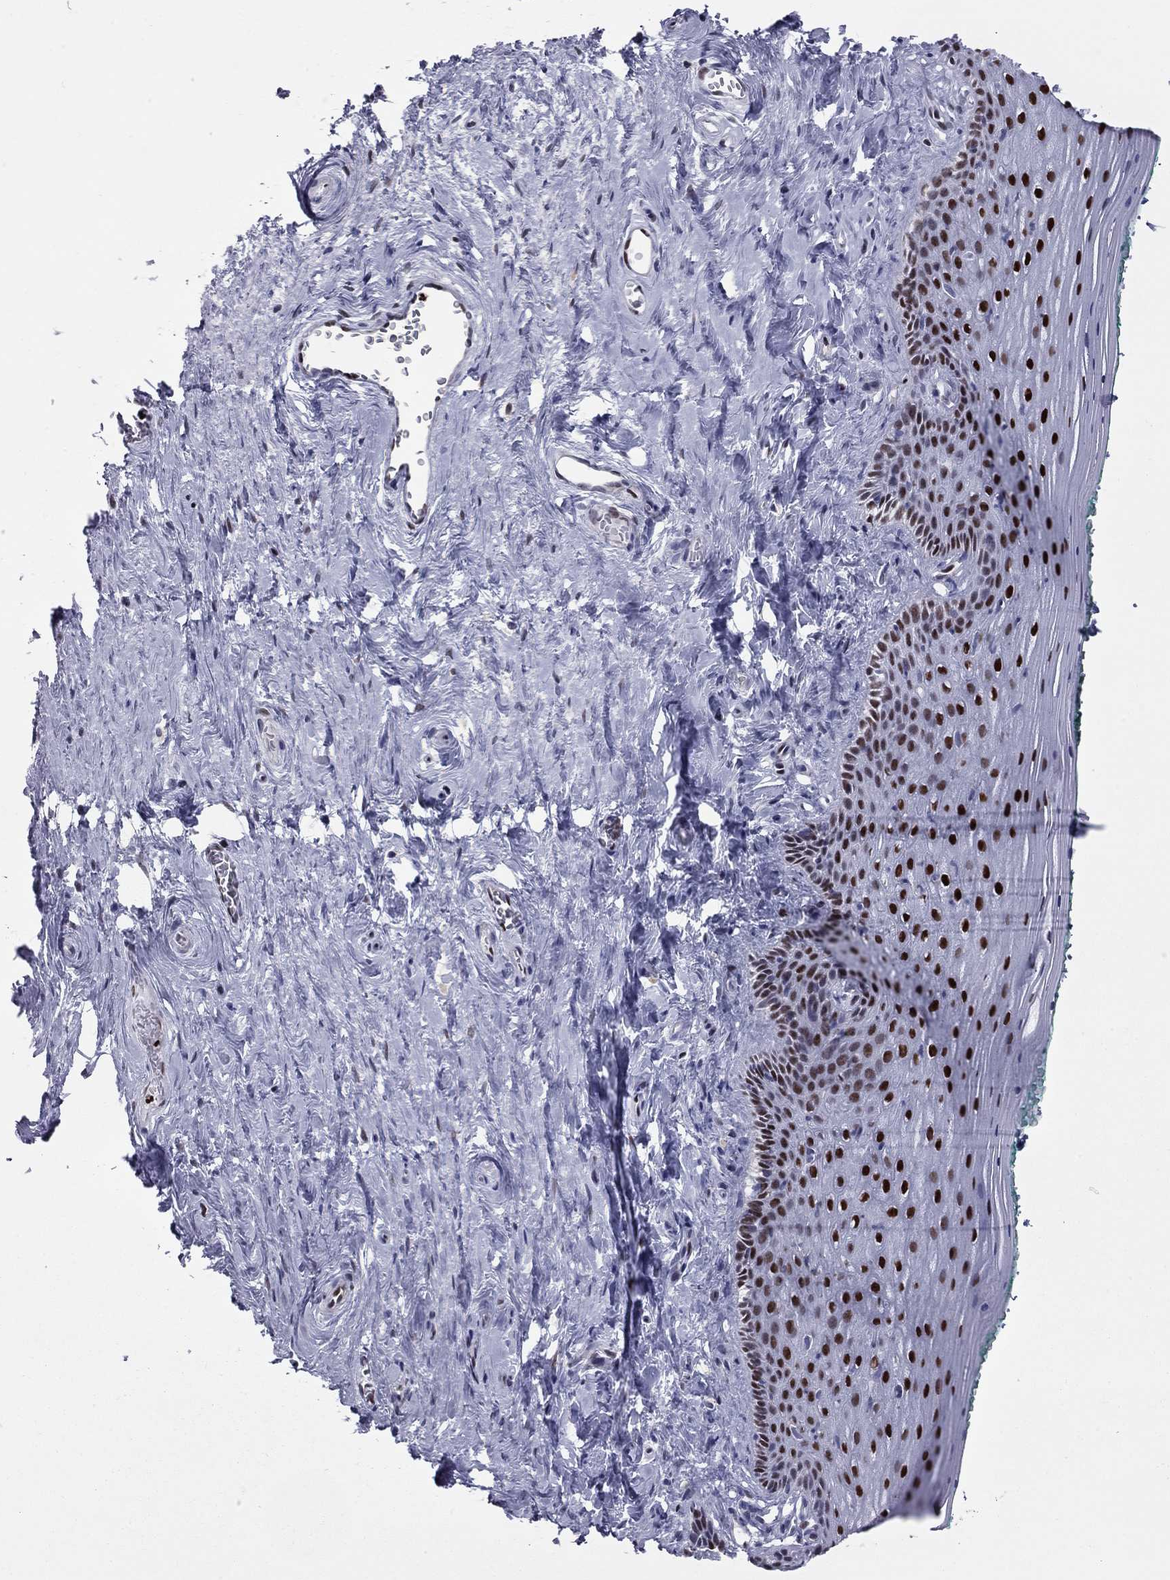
{"staining": {"intensity": "strong", "quantity": ">75%", "location": "nuclear"}, "tissue": "vagina", "cell_type": "Squamous epithelial cells", "image_type": "normal", "snomed": [{"axis": "morphology", "description": "Normal tissue, NOS"}, {"axis": "topography", "description": "Vagina"}], "caption": "Approximately >75% of squamous epithelial cells in benign vagina exhibit strong nuclear protein staining as visualized by brown immunohistochemical staining.", "gene": "PCGF3", "patient": {"sex": "female", "age": 45}}